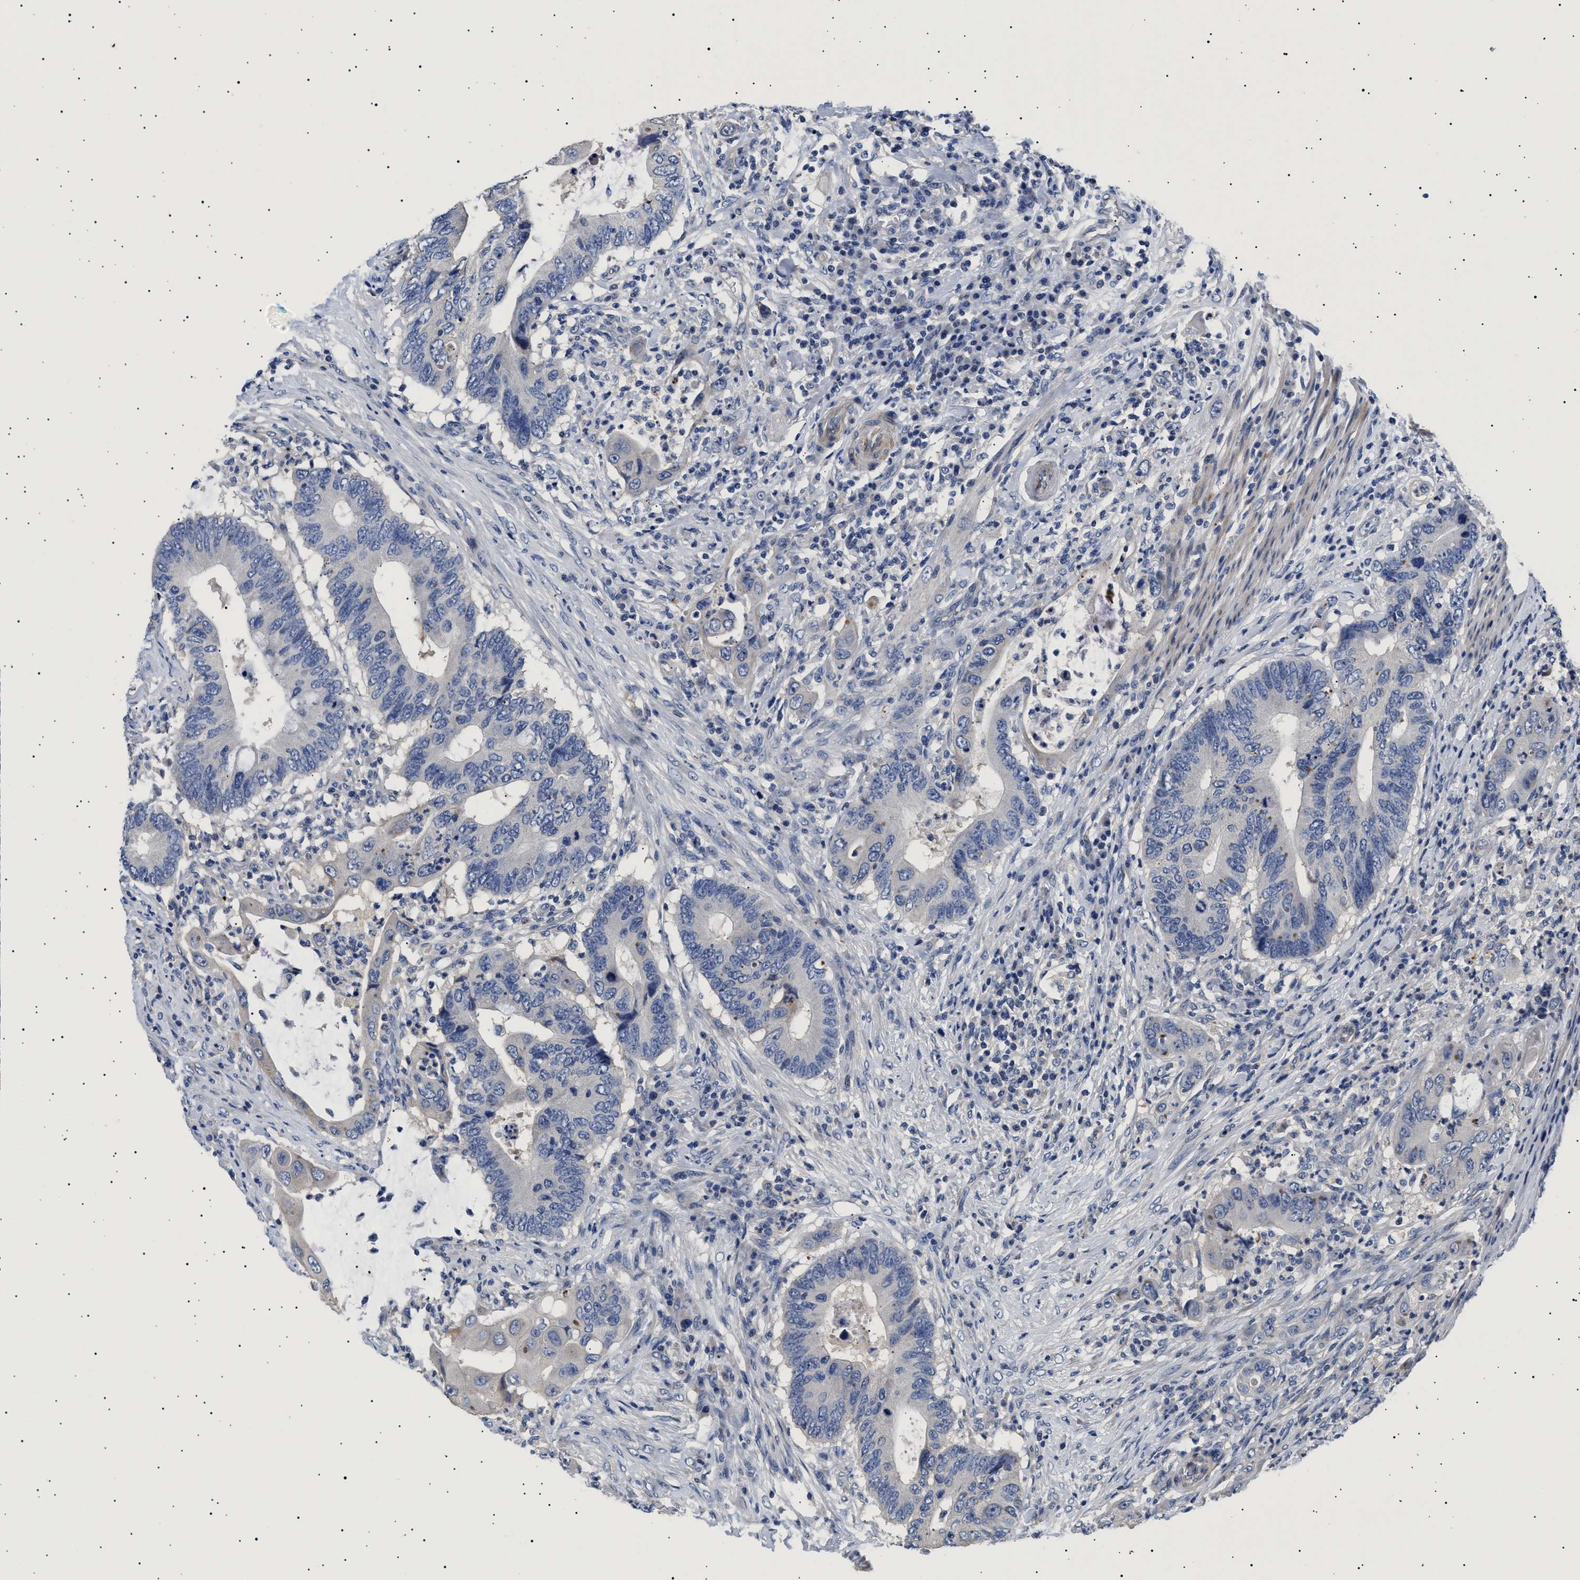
{"staining": {"intensity": "weak", "quantity": "<25%", "location": "cytoplasmic/membranous"}, "tissue": "colorectal cancer", "cell_type": "Tumor cells", "image_type": "cancer", "snomed": [{"axis": "morphology", "description": "Adenocarcinoma, NOS"}, {"axis": "topography", "description": "Colon"}], "caption": "The micrograph displays no staining of tumor cells in colorectal cancer. (Stains: DAB (3,3'-diaminobenzidine) immunohistochemistry with hematoxylin counter stain, Microscopy: brightfield microscopy at high magnification).", "gene": "HEMGN", "patient": {"sex": "male", "age": 71}}